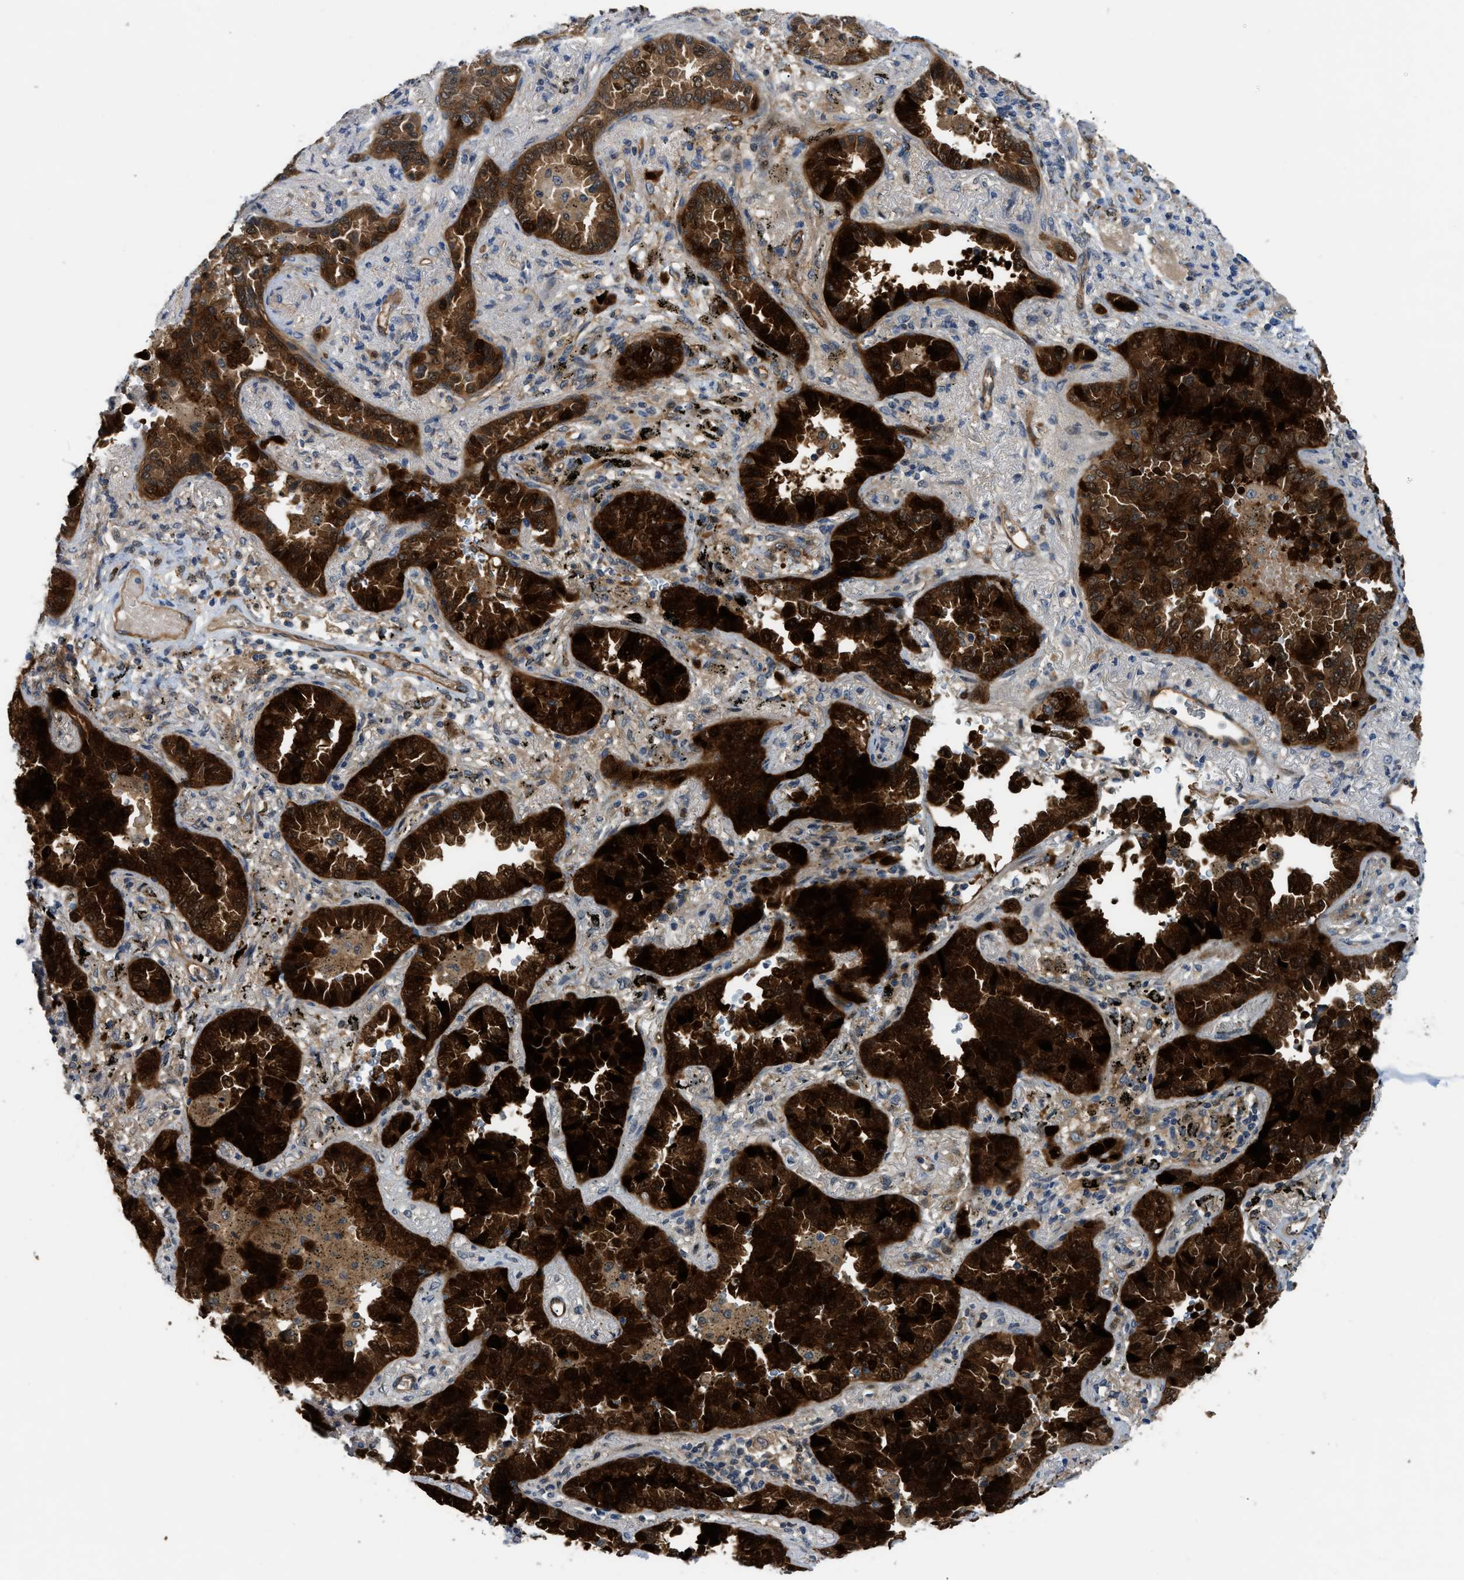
{"staining": {"intensity": "strong", "quantity": ">75%", "location": "cytoplasmic/membranous,nuclear"}, "tissue": "lung cancer", "cell_type": "Tumor cells", "image_type": "cancer", "snomed": [{"axis": "morphology", "description": "Normal tissue, NOS"}, {"axis": "morphology", "description": "Adenocarcinoma, NOS"}, {"axis": "topography", "description": "Lung"}], "caption": "A histopathology image of lung adenocarcinoma stained for a protein reveals strong cytoplasmic/membranous and nuclear brown staining in tumor cells. The protein of interest is shown in brown color, while the nuclei are stained blue.", "gene": "TRAK2", "patient": {"sex": "male", "age": 59}}